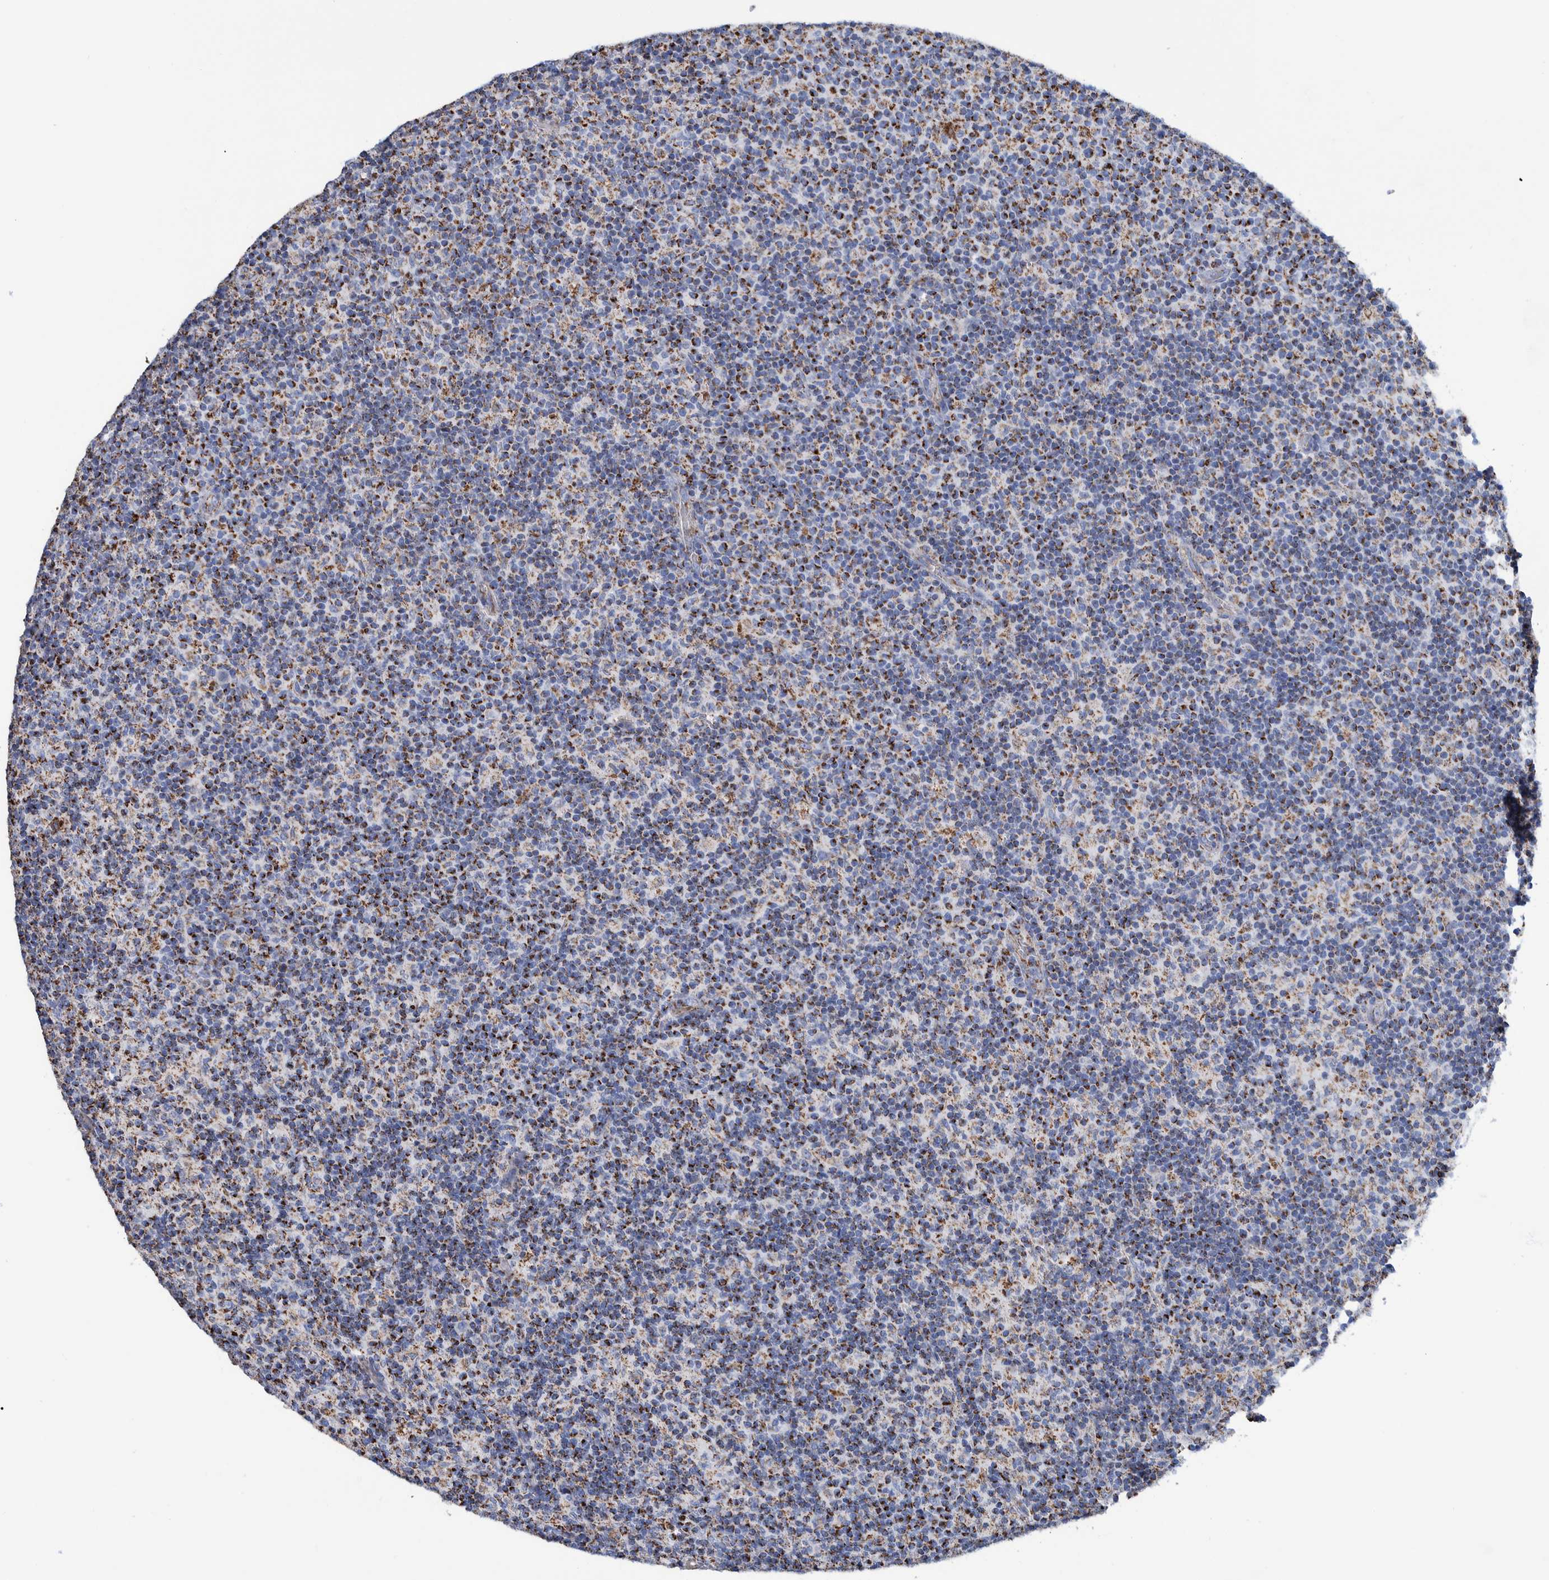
{"staining": {"intensity": "moderate", "quantity": "<25%", "location": "cytoplasmic/membranous"}, "tissue": "lymph node", "cell_type": "Germinal center cells", "image_type": "normal", "snomed": [{"axis": "morphology", "description": "Normal tissue, NOS"}, {"axis": "morphology", "description": "Inflammation, NOS"}, {"axis": "topography", "description": "Lymph node"}], "caption": "Brown immunohistochemical staining in normal human lymph node displays moderate cytoplasmic/membranous expression in approximately <25% of germinal center cells.", "gene": "DECR1", "patient": {"sex": "male", "age": 55}}